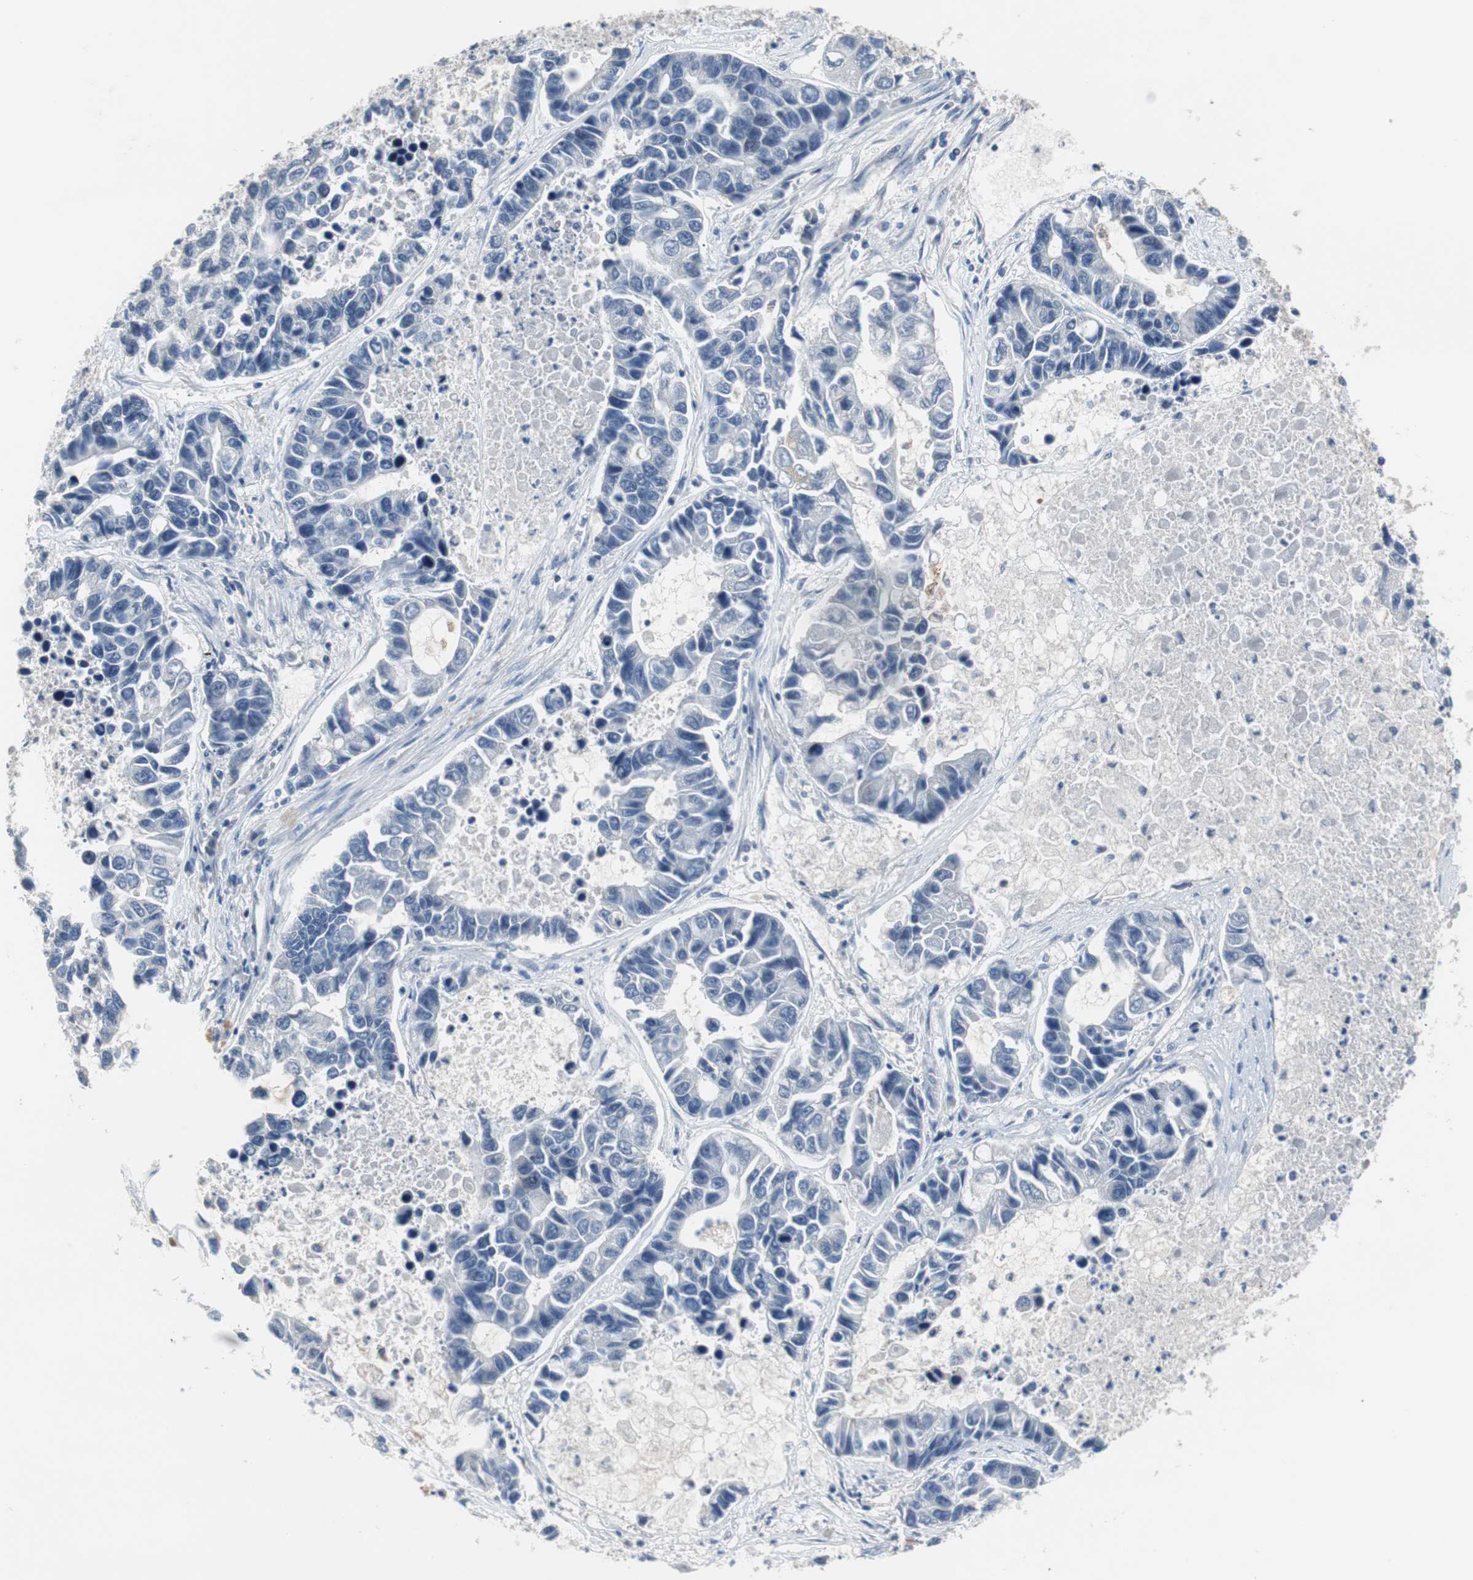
{"staining": {"intensity": "negative", "quantity": "none", "location": "none"}, "tissue": "lung cancer", "cell_type": "Tumor cells", "image_type": "cancer", "snomed": [{"axis": "morphology", "description": "Adenocarcinoma, NOS"}, {"axis": "topography", "description": "Lung"}], "caption": "Lung cancer (adenocarcinoma) was stained to show a protein in brown. There is no significant staining in tumor cells.", "gene": "MAP2K4", "patient": {"sex": "female", "age": 51}}